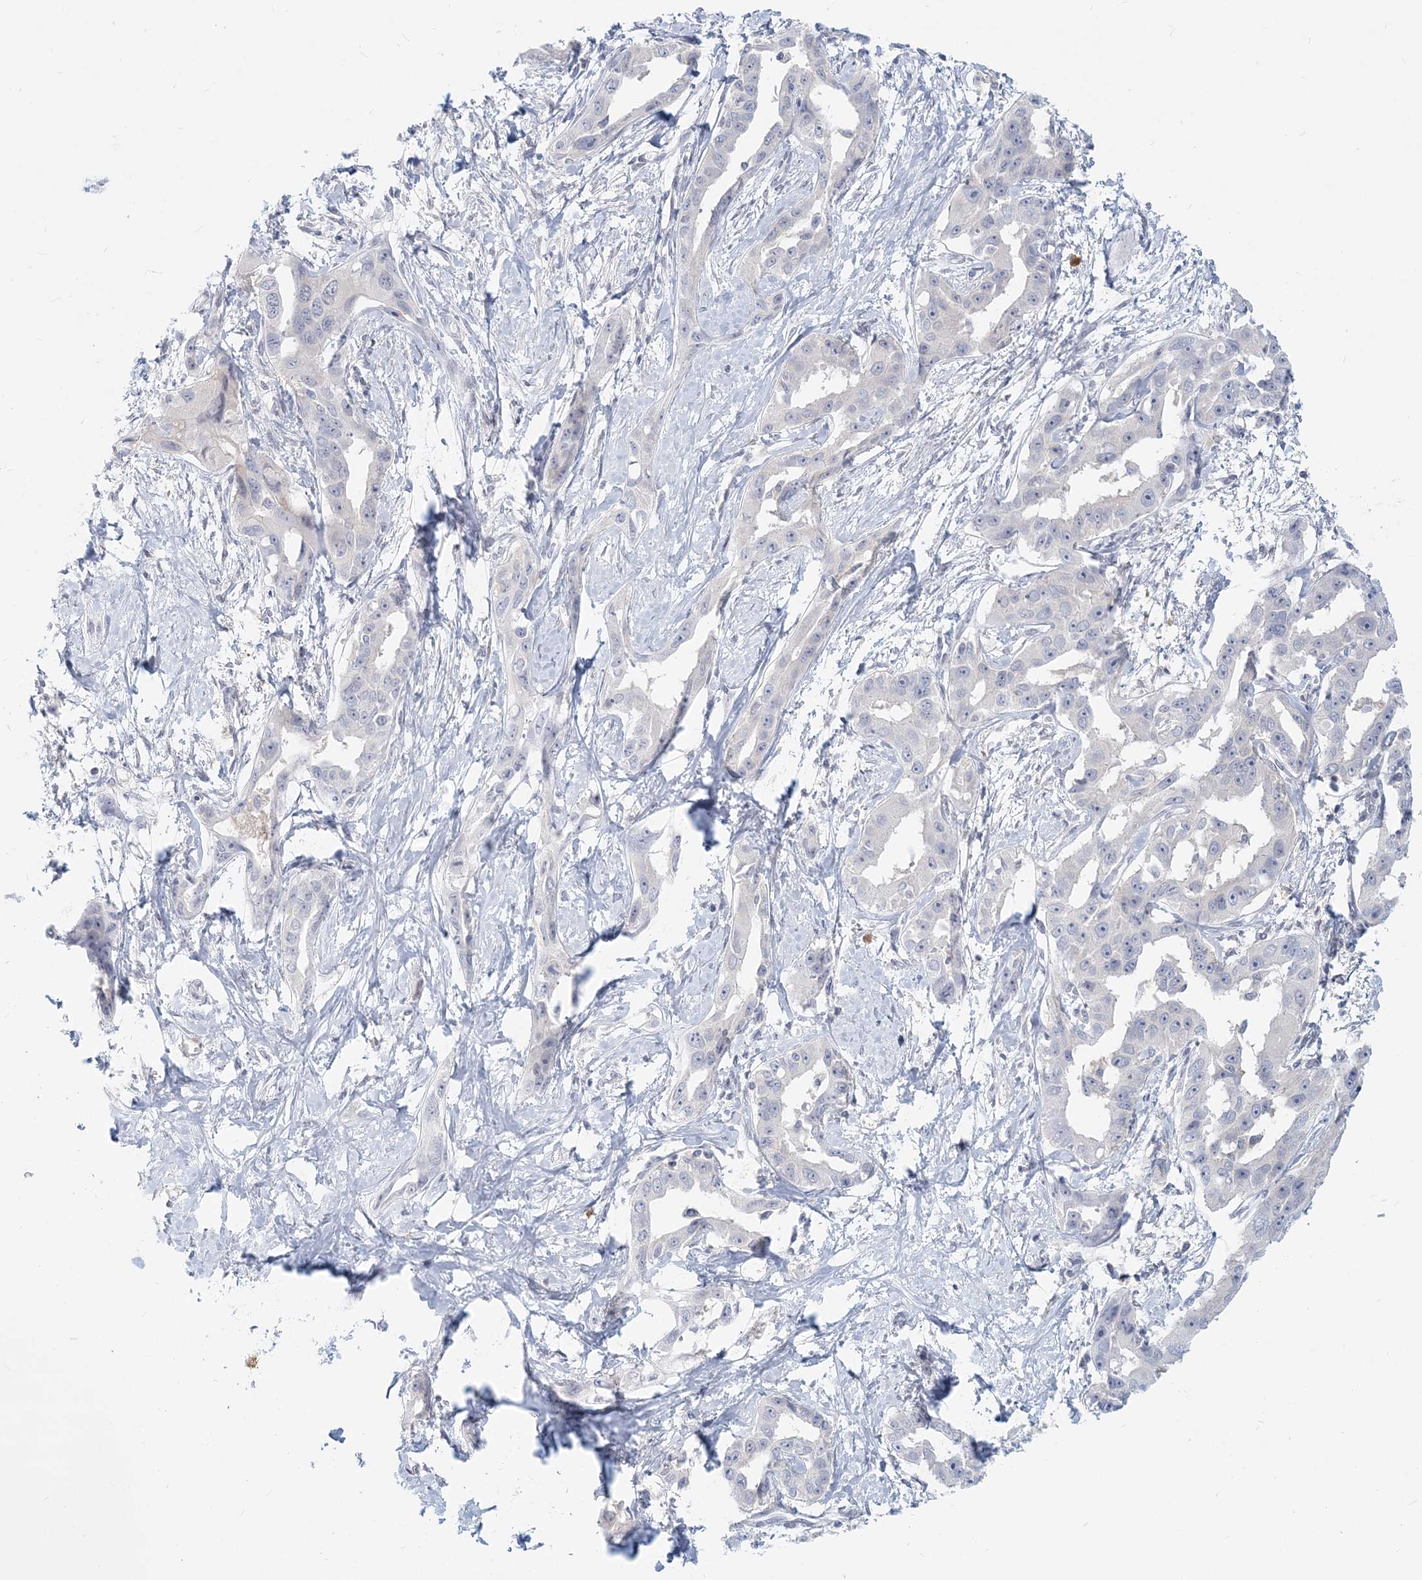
{"staining": {"intensity": "negative", "quantity": "none", "location": "none"}, "tissue": "liver cancer", "cell_type": "Tumor cells", "image_type": "cancer", "snomed": [{"axis": "morphology", "description": "Cholangiocarcinoma"}, {"axis": "topography", "description": "Liver"}], "caption": "A high-resolution image shows IHC staining of liver cancer, which reveals no significant expression in tumor cells.", "gene": "GMPPA", "patient": {"sex": "male", "age": 59}}